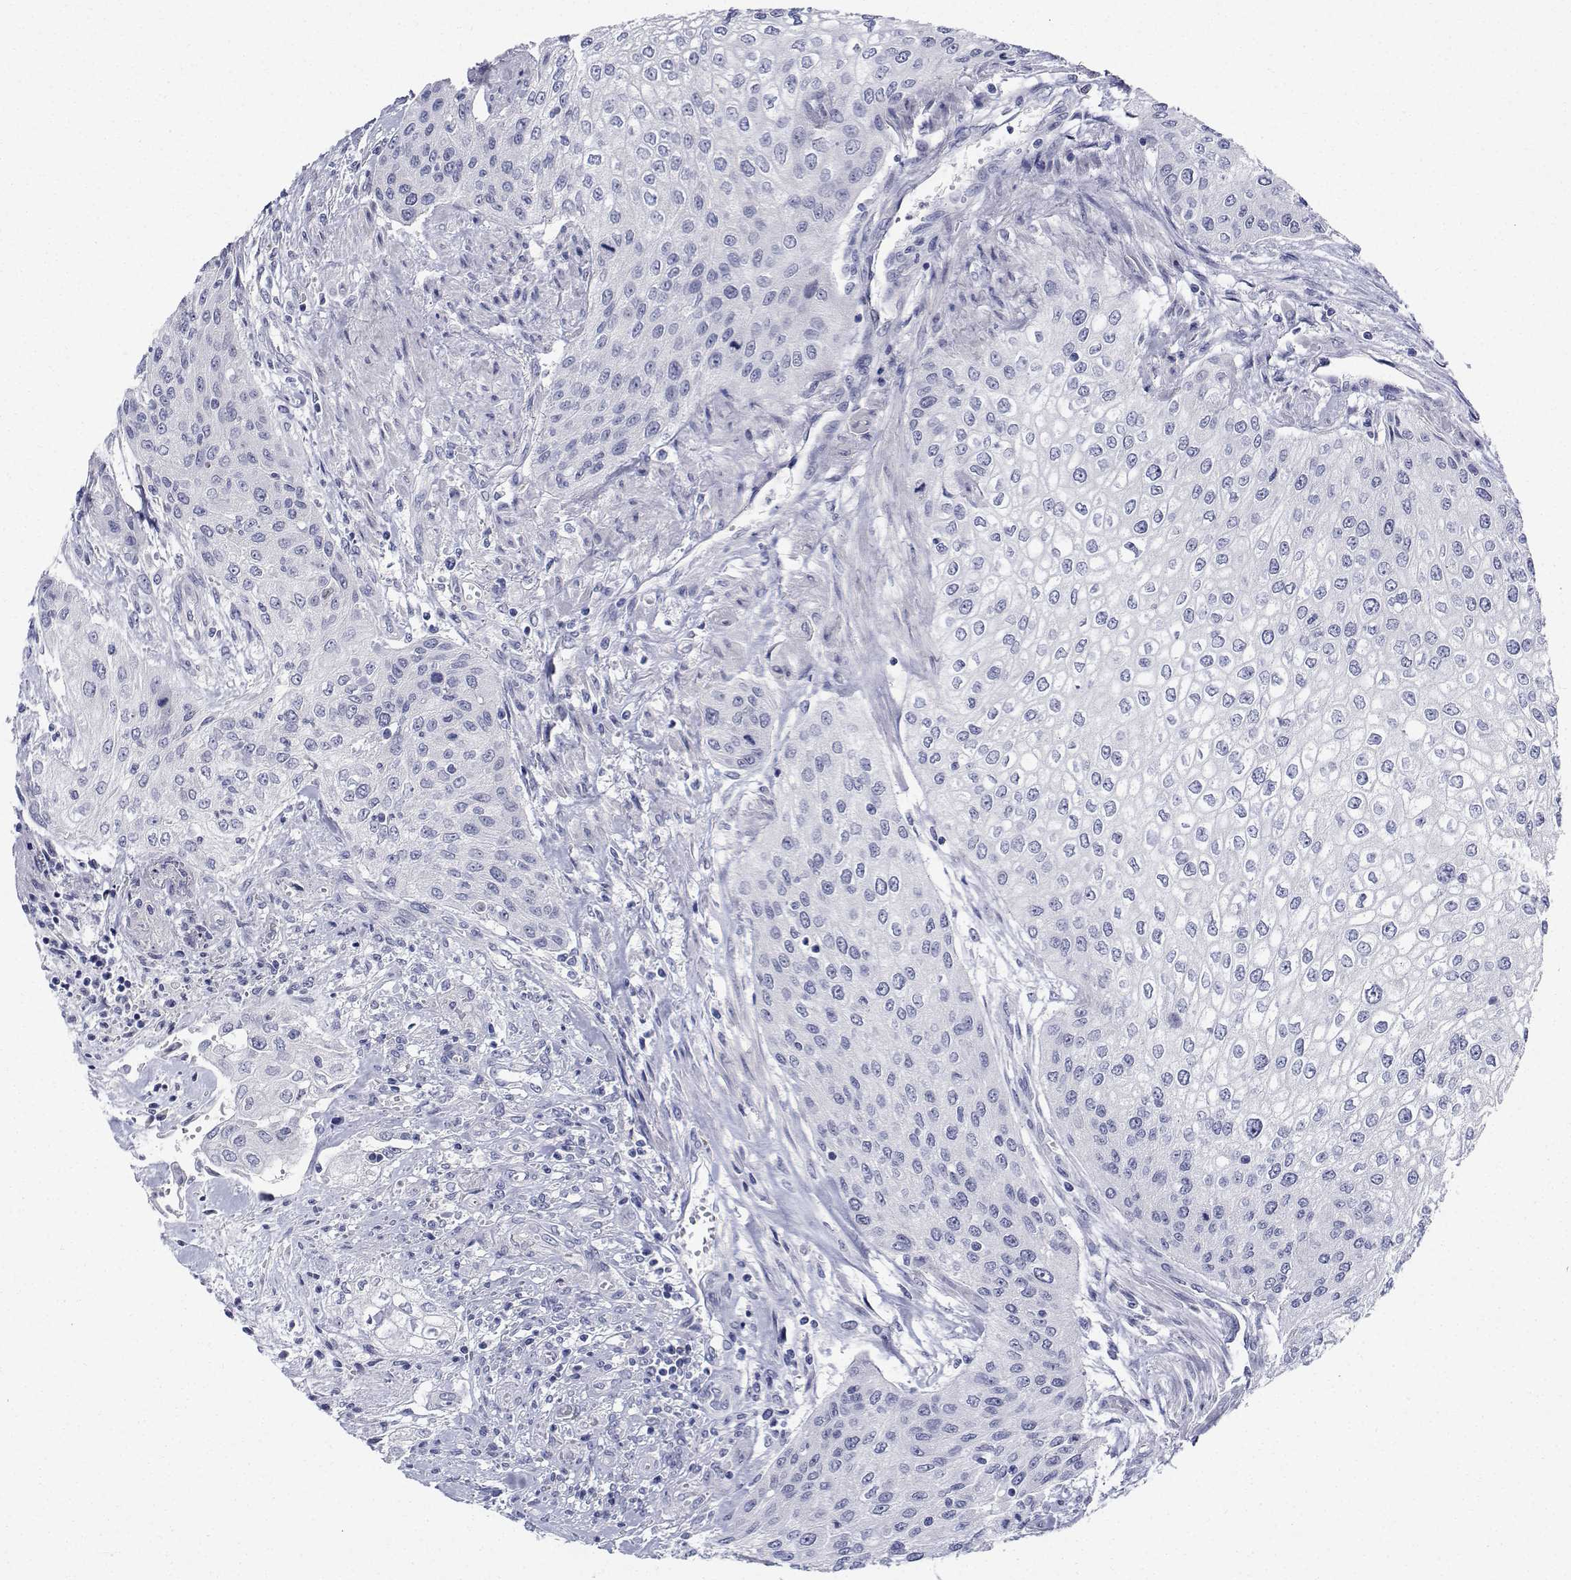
{"staining": {"intensity": "negative", "quantity": "none", "location": "none"}, "tissue": "urothelial cancer", "cell_type": "Tumor cells", "image_type": "cancer", "snomed": [{"axis": "morphology", "description": "Urothelial carcinoma, High grade"}, {"axis": "topography", "description": "Urinary bladder"}], "caption": "Tumor cells show no significant staining in high-grade urothelial carcinoma. (DAB (3,3'-diaminobenzidine) immunohistochemistry (IHC) with hematoxylin counter stain).", "gene": "PLXNA4", "patient": {"sex": "male", "age": 62}}